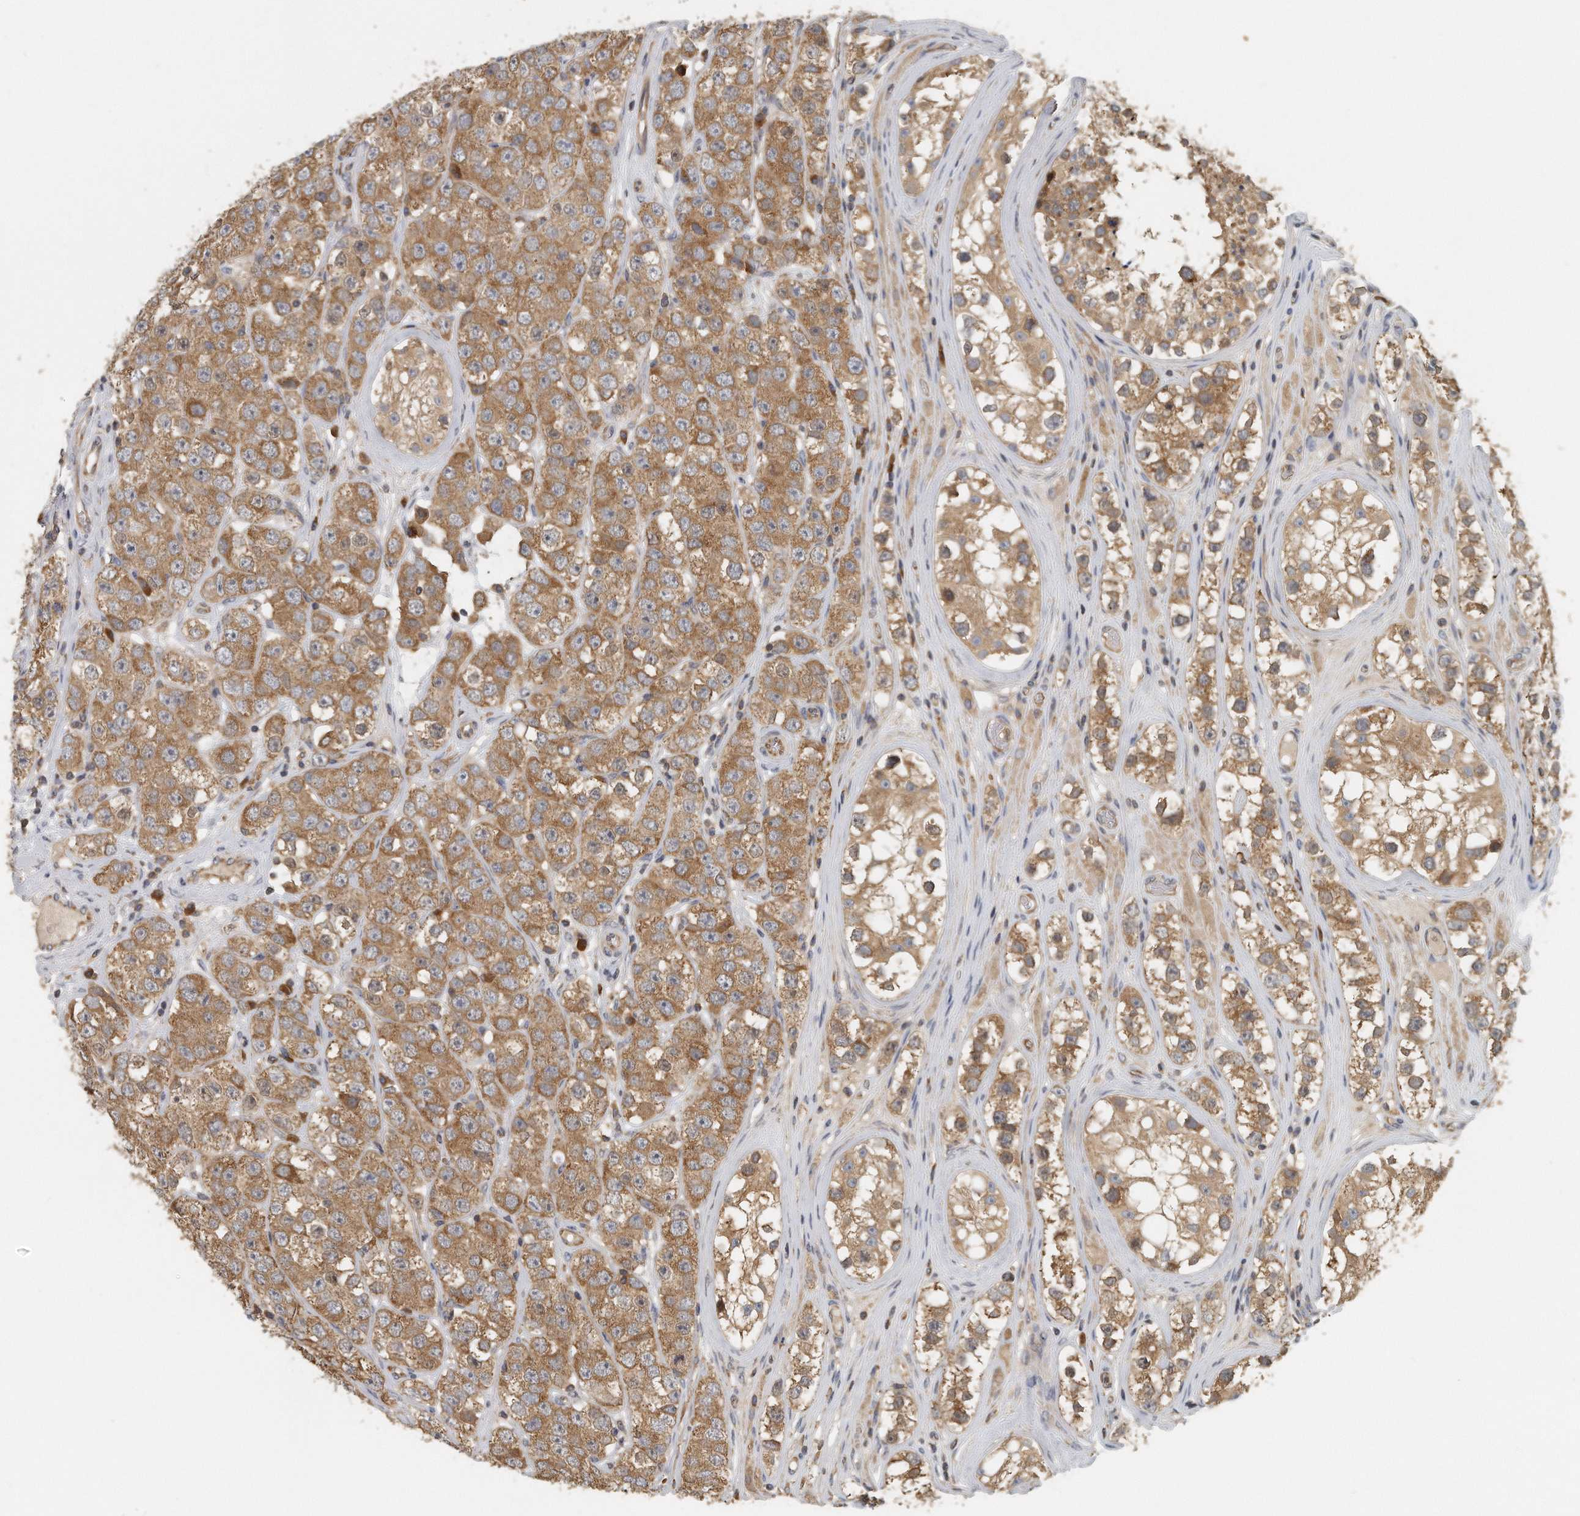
{"staining": {"intensity": "moderate", "quantity": ">75%", "location": "cytoplasmic/membranous"}, "tissue": "testis cancer", "cell_type": "Tumor cells", "image_type": "cancer", "snomed": [{"axis": "morphology", "description": "Seminoma, NOS"}, {"axis": "topography", "description": "Testis"}], "caption": "High-power microscopy captured an IHC histopathology image of testis cancer (seminoma), revealing moderate cytoplasmic/membranous positivity in approximately >75% of tumor cells. (IHC, brightfield microscopy, high magnification).", "gene": "EIF3I", "patient": {"sex": "male", "age": 28}}